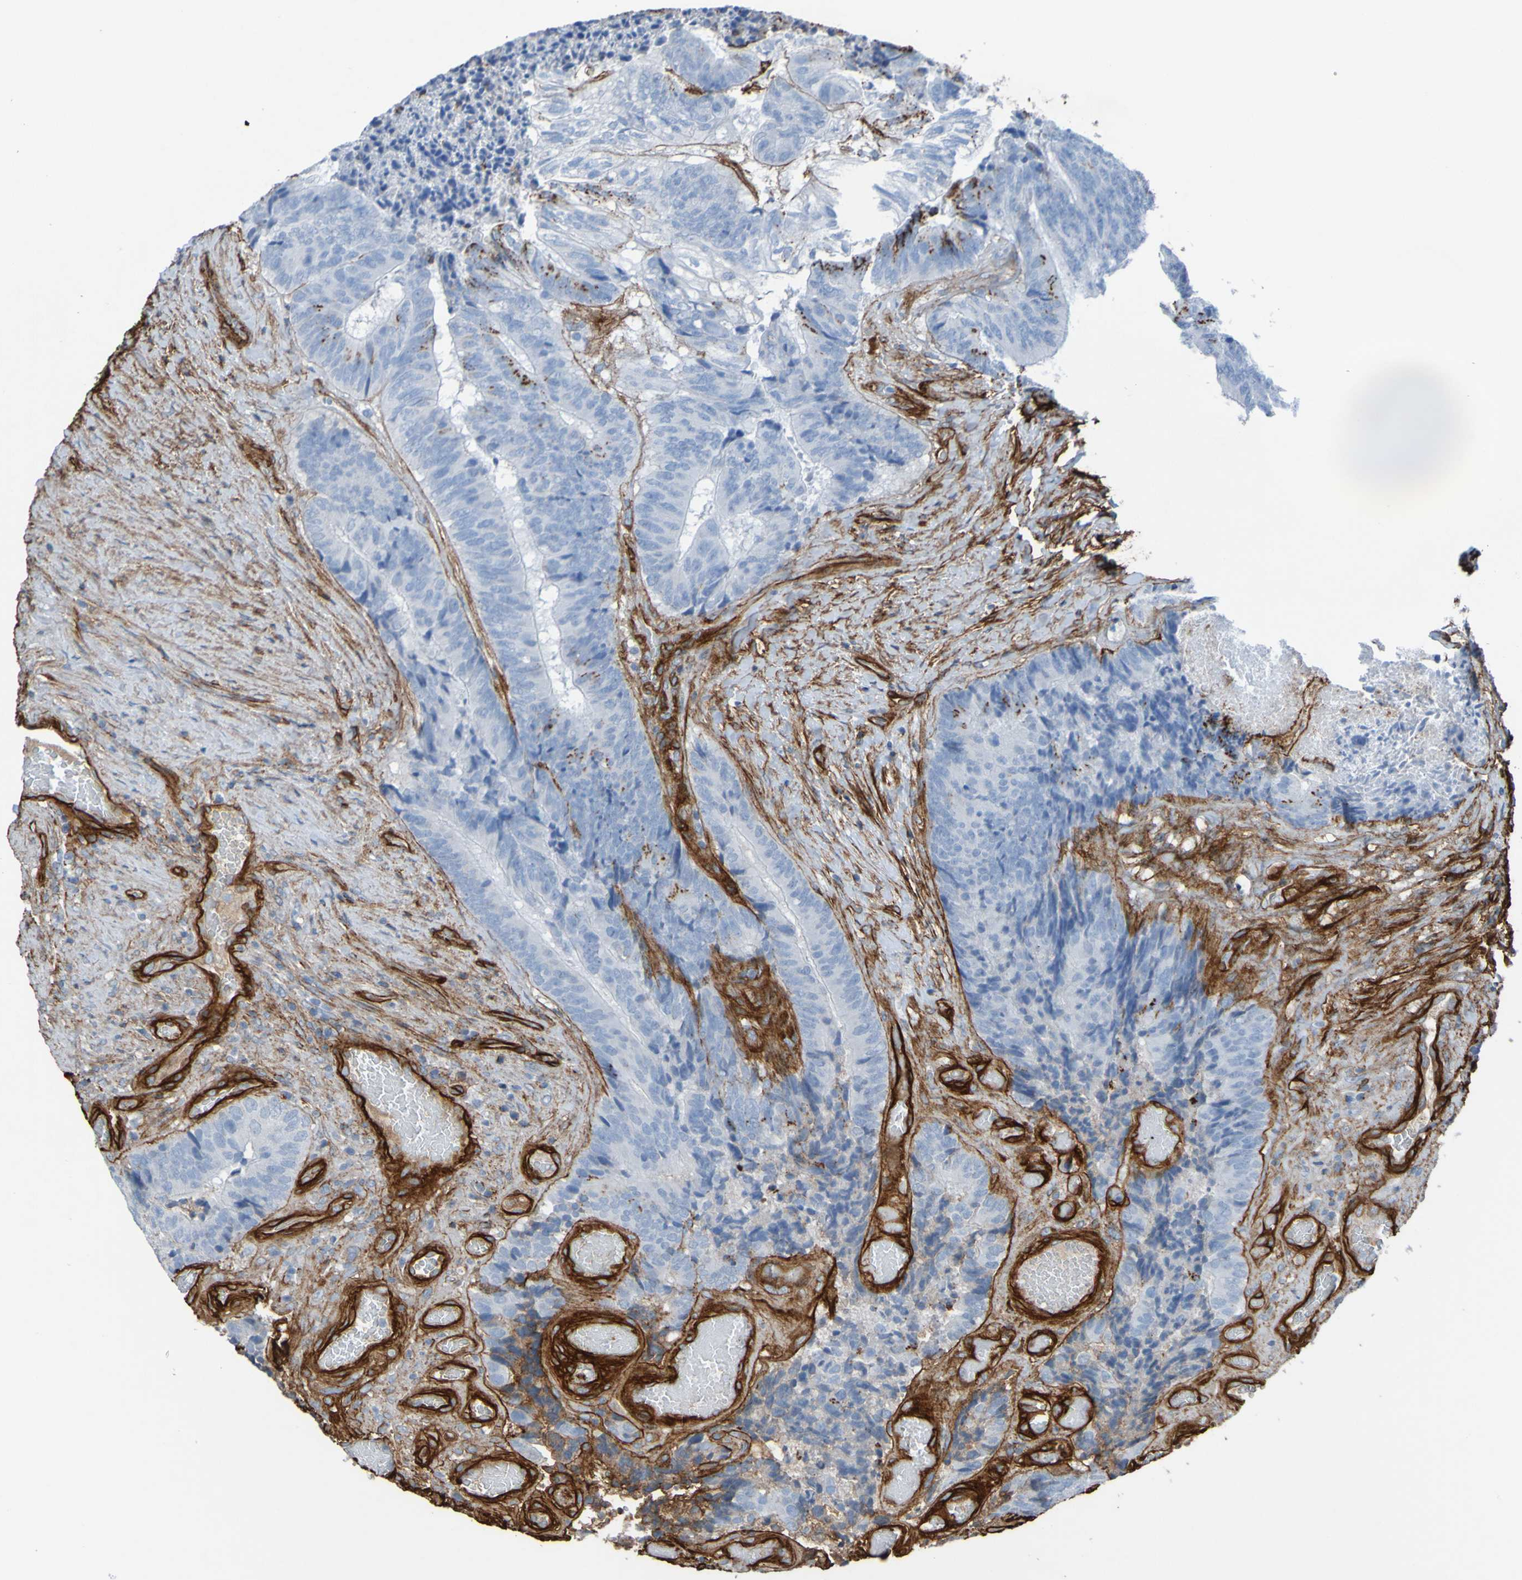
{"staining": {"intensity": "negative", "quantity": "none", "location": "none"}, "tissue": "colorectal cancer", "cell_type": "Tumor cells", "image_type": "cancer", "snomed": [{"axis": "morphology", "description": "Adenocarcinoma, NOS"}, {"axis": "topography", "description": "Rectum"}], "caption": "This photomicrograph is of colorectal cancer (adenocarcinoma) stained with immunohistochemistry to label a protein in brown with the nuclei are counter-stained blue. There is no expression in tumor cells.", "gene": "COL4A2", "patient": {"sex": "male", "age": 72}}